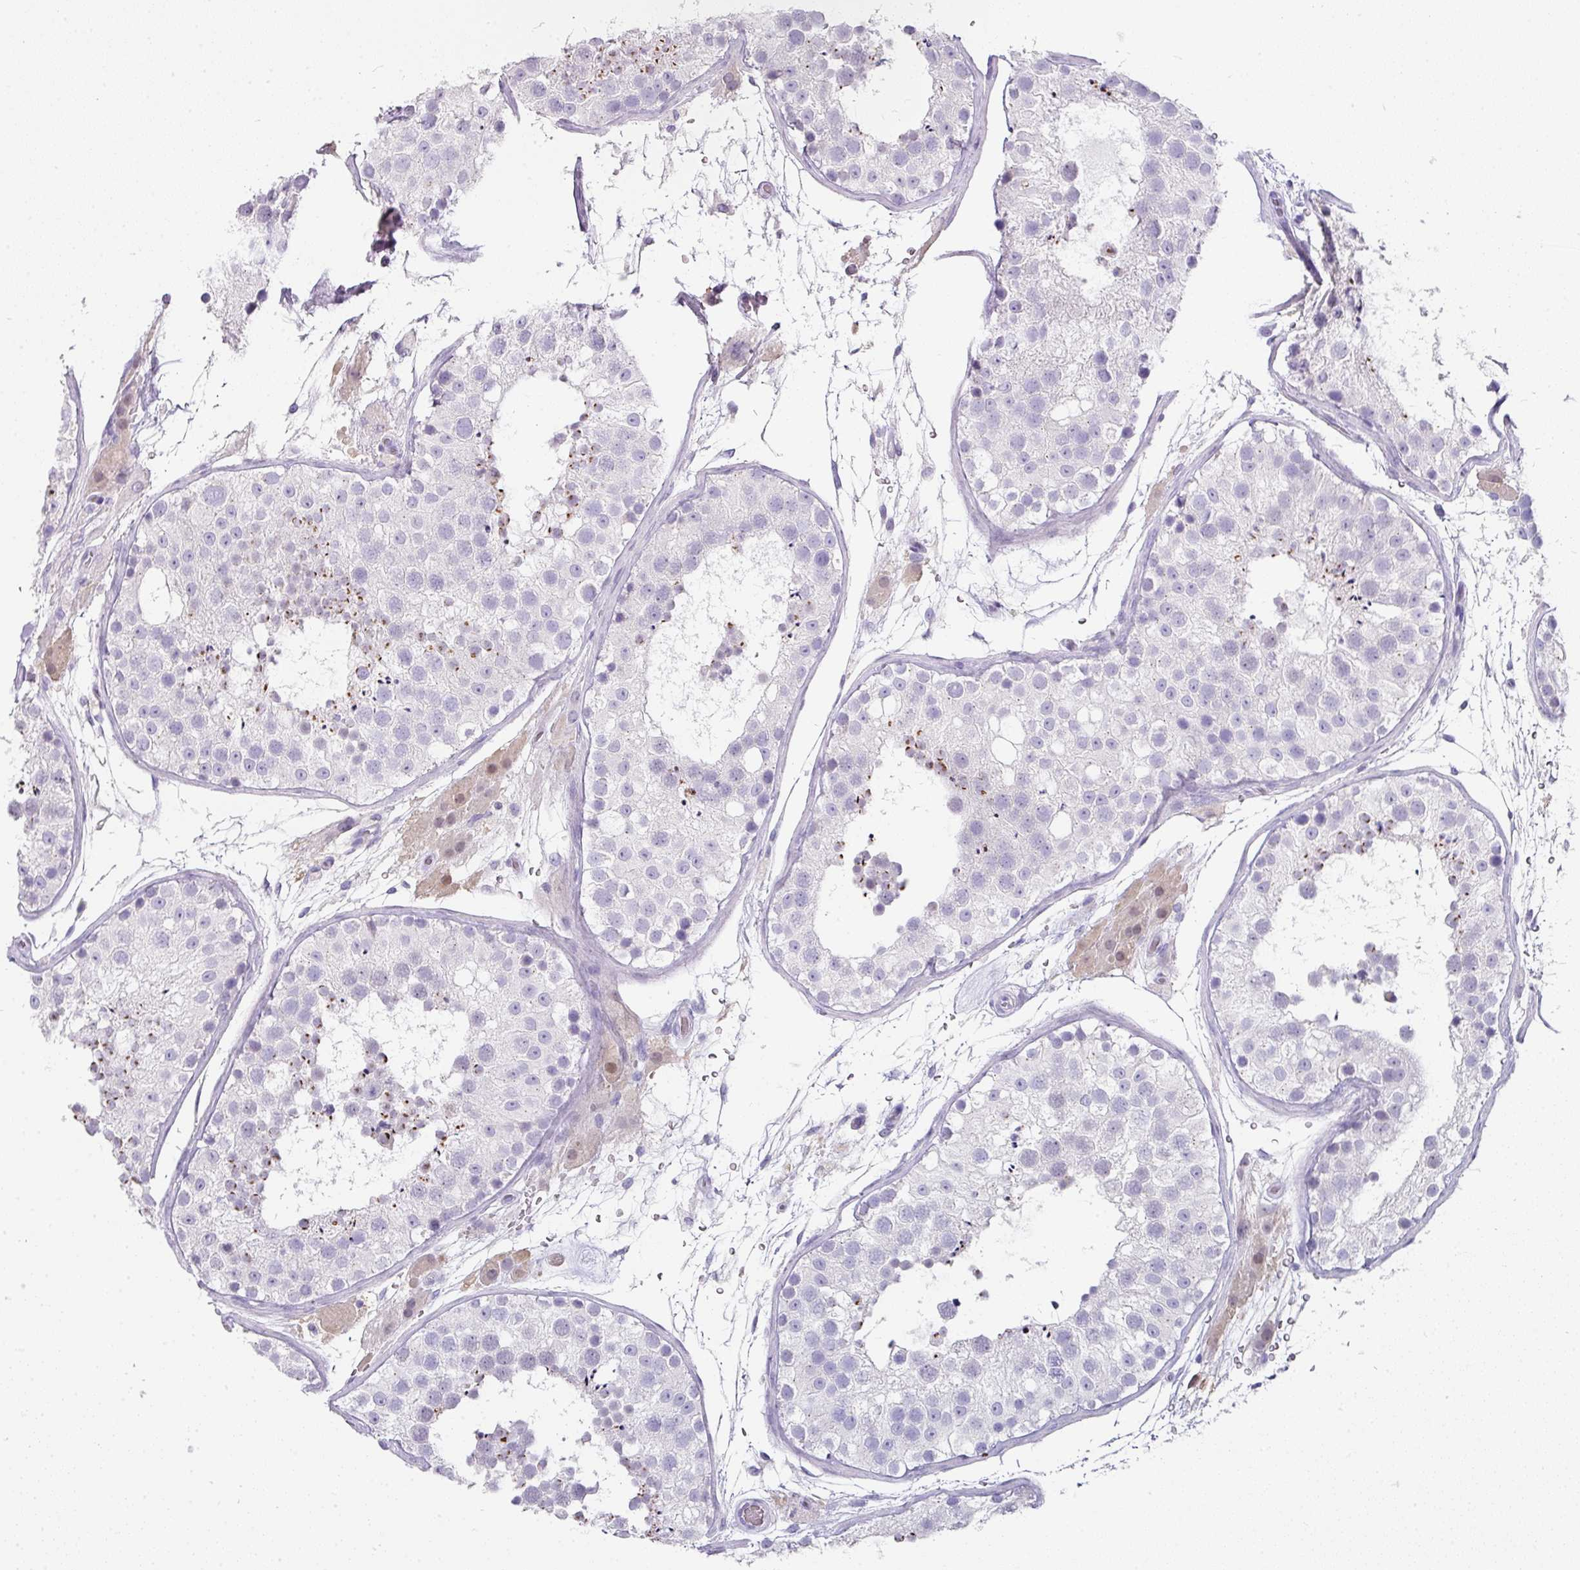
{"staining": {"intensity": "strong", "quantity": "<25%", "location": "cytoplasmic/membranous,nuclear"}, "tissue": "testis", "cell_type": "Cells in seminiferous ducts", "image_type": "normal", "snomed": [{"axis": "morphology", "description": "Normal tissue, NOS"}, {"axis": "topography", "description": "Testis"}], "caption": "Testis stained with DAB IHC reveals medium levels of strong cytoplasmic/membranous,nuclear positivity in approximately <25% of cells in seminiferous ducts. The protein is stained brown, and the nuclei are stained in blue (DAB (3,3'-diaminobenzidine) IHC with brightfield microscopy, high magnification).", "gene": "OR52N1", "patient": {"sex": "male", "age": 26}}